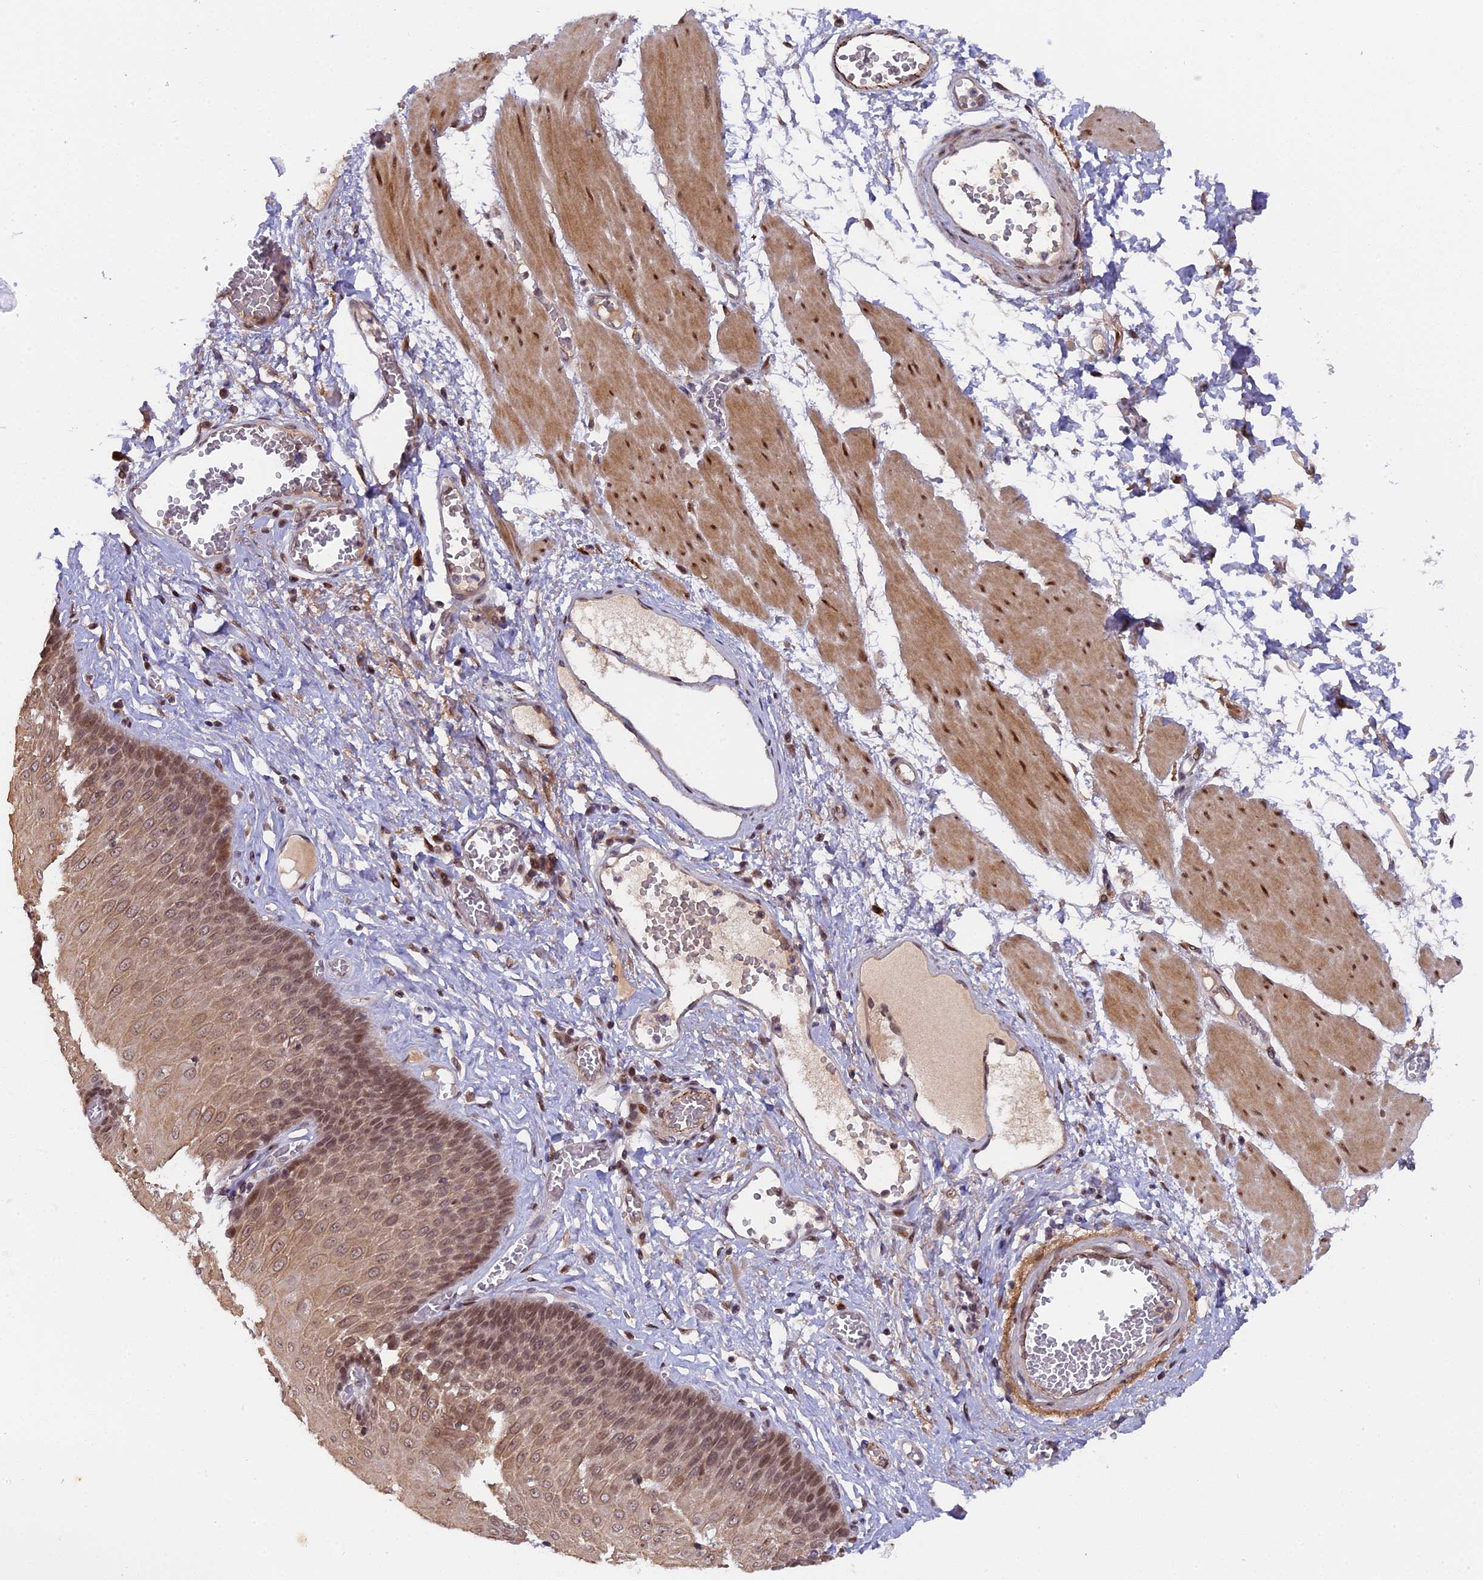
{"staining": {"intensity": "moderate", "quantity": ">75%", "location": "cytoplasmic/membranous,nuclear"}, "tissue": "esophagus", "cell_type": "Squamous epithelial cells", "image_type": "normal", "snomed": [{"axis": "morphology", "description": "Normal tissue, NOS"}, {"axis": "topography", "description": "Esophagus"}], "caption": "The micrograph reveals a brown stain indicating the presence of a protein in the cytoplasmic/membranous,nuclear of squamous epithelial cells in esophagus. The staining was performed using DAB (3,3'-diaminobenzidine) to visualize the protein expression in brown, while the nuclei were stained in blue with hematoxylin (Magnification: 20x).", "gene": "PYGO1", "patient": {"sex": "male", "age": 60}}